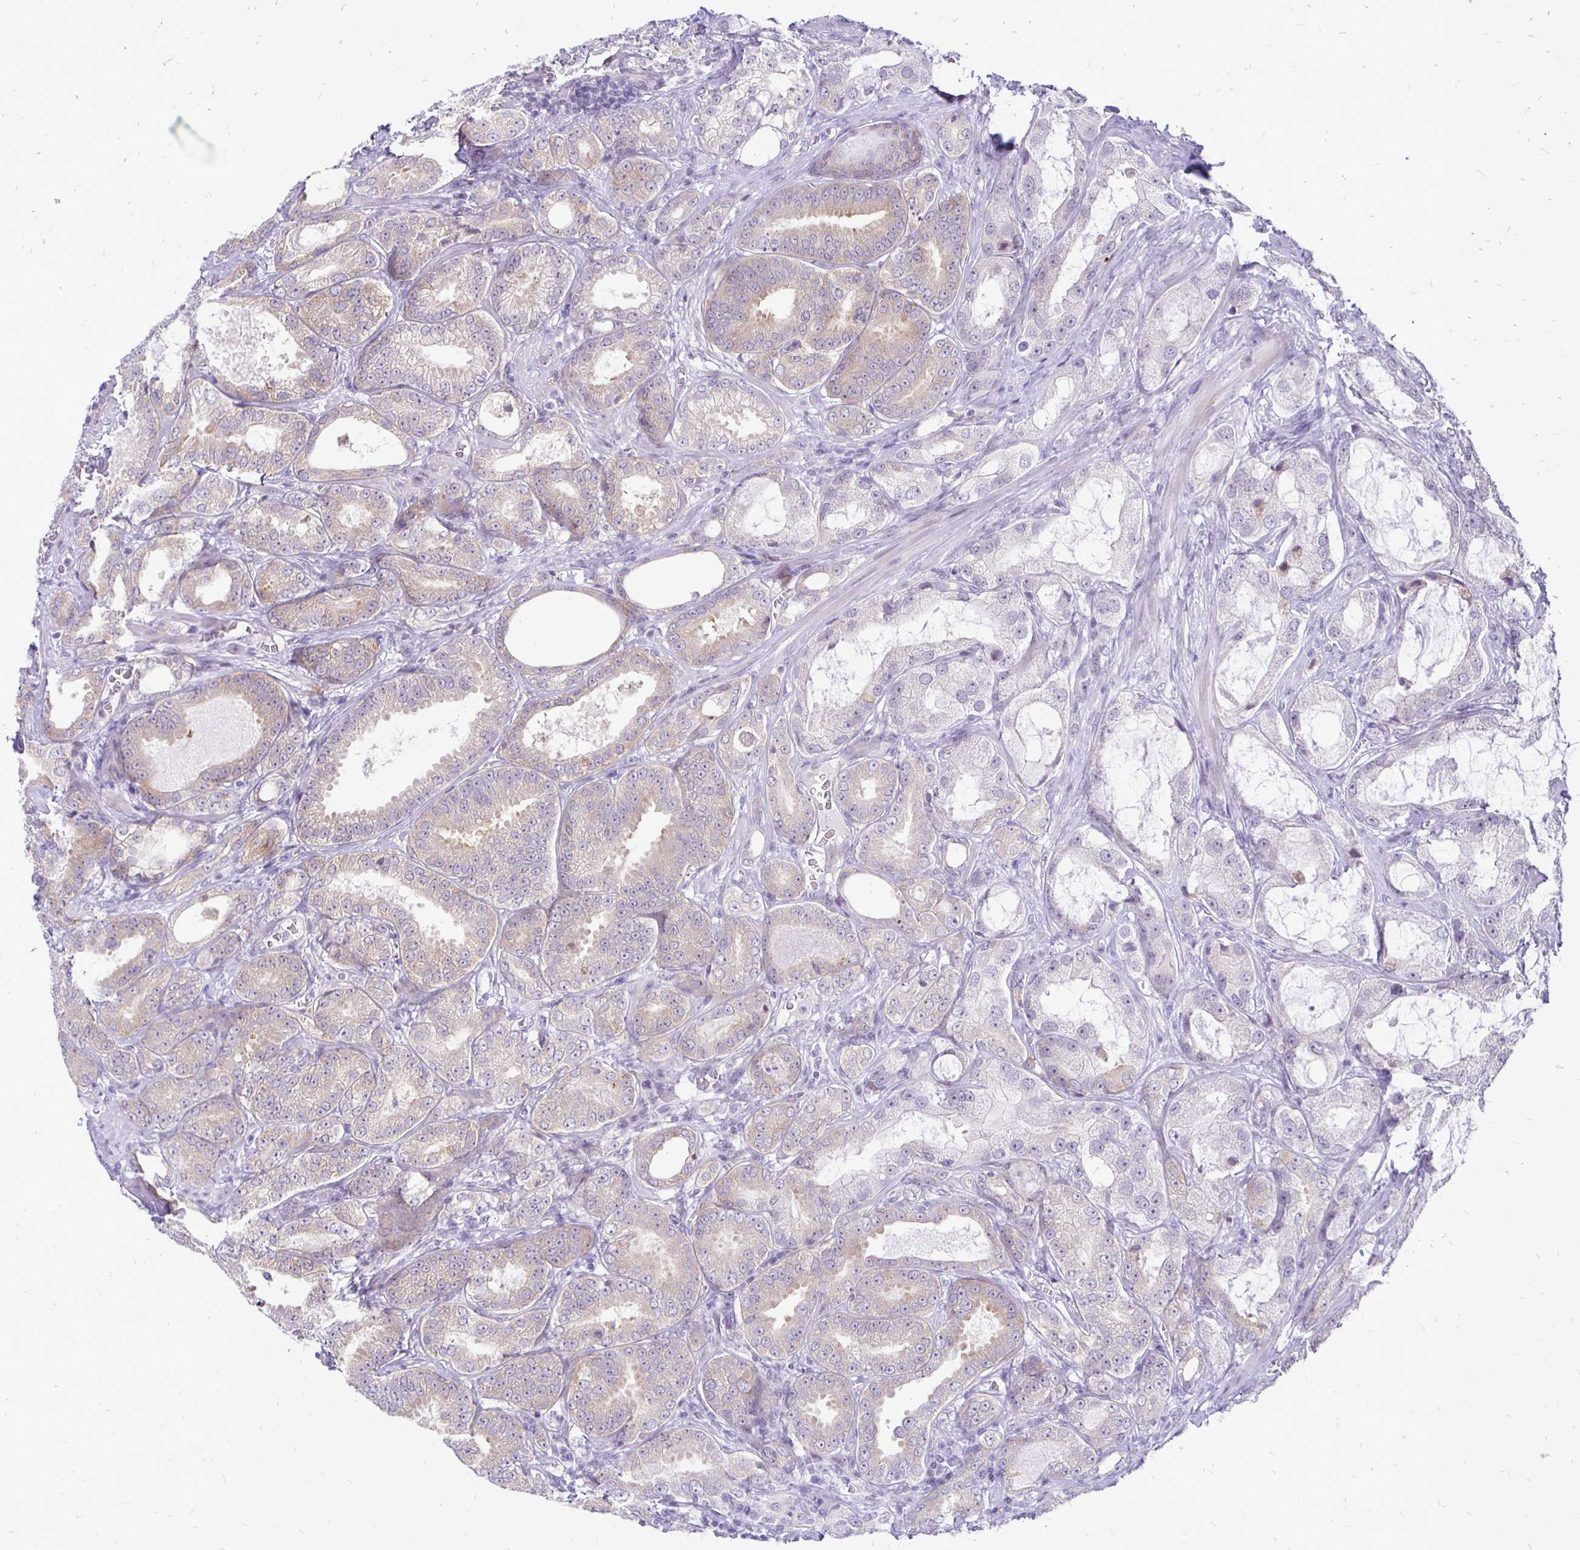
{"staining": {"intensity": "weak", "quantity": "25%-75%", "location": "cytoplasmic/membranous"}, "tissue": "prostate cancer", "cell_type": "Tumor cells", "image_type": "cancer", "snomed": [{"axis": "morphology", "description": "Adenocarcinoma, High grade"}, {"axis": "topography", "description": "Prostate"}], "caption": "This micrograph exhibits prostate cancer (adenocarcinoma (high-grade)) stained with IHC to label a protein in brown. The cytoplasmic/membranous of tumor cells show weak positivity for the protein. Nuclei are counter-stained blue.", "gene": "EPYC", "patient": {"sex": "male", "age": 64}}